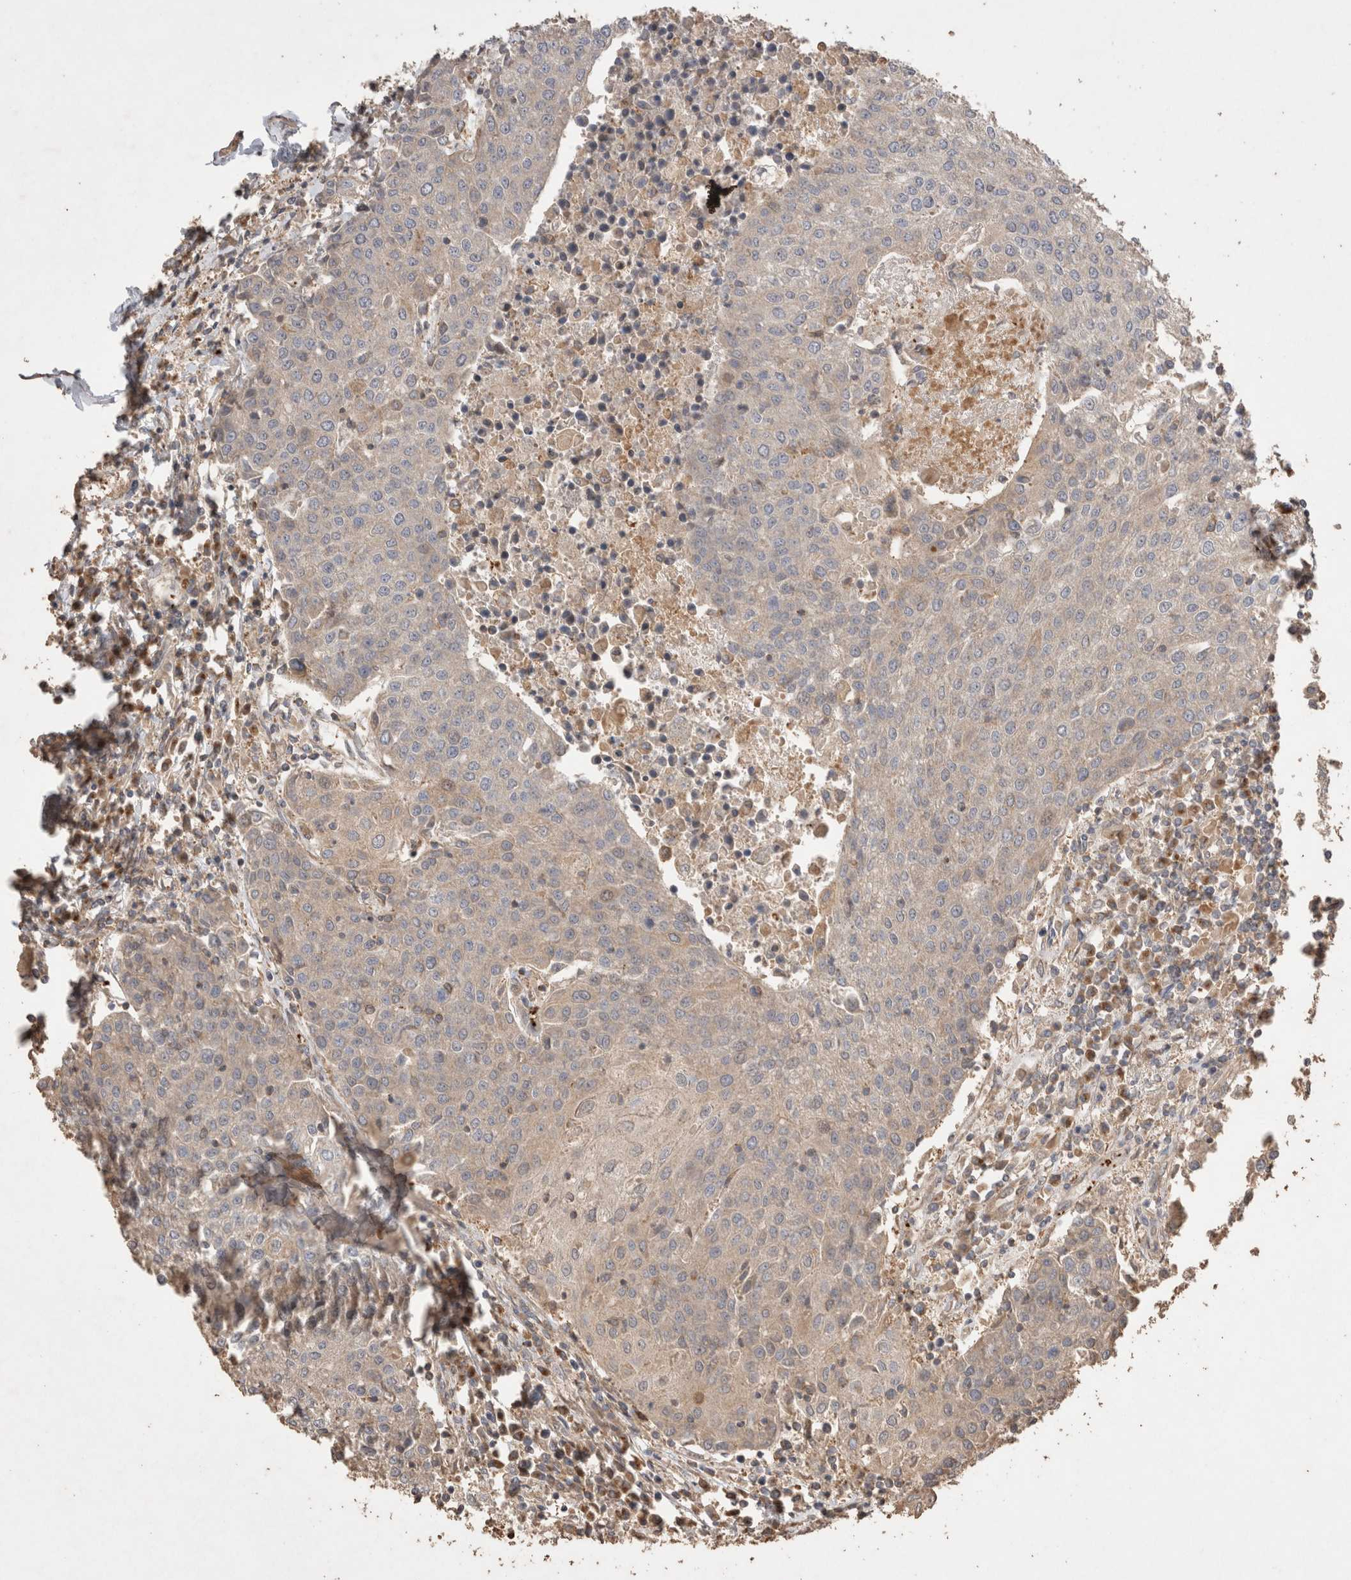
{"staining": {"intensity": "weak", "quantity": "<25%", "location": "cytoplasmic/membranous"}, "tissue": "urothelial cancer", "cell_type": "Tumor cells", "image_type": "cancer", "snomed": [{"axis": "morphology", "description": "Urothelial carcinoma, High grade"}, {"axis": "topography", "description": "Urinary bladder"}], "caption": "This is a micrograph of immunohistochemistry staining of urothelial cancer, which shows no staining in tumor cells.", "gene": "SNX31", "patient": {"sex": "female", "age": 85}}